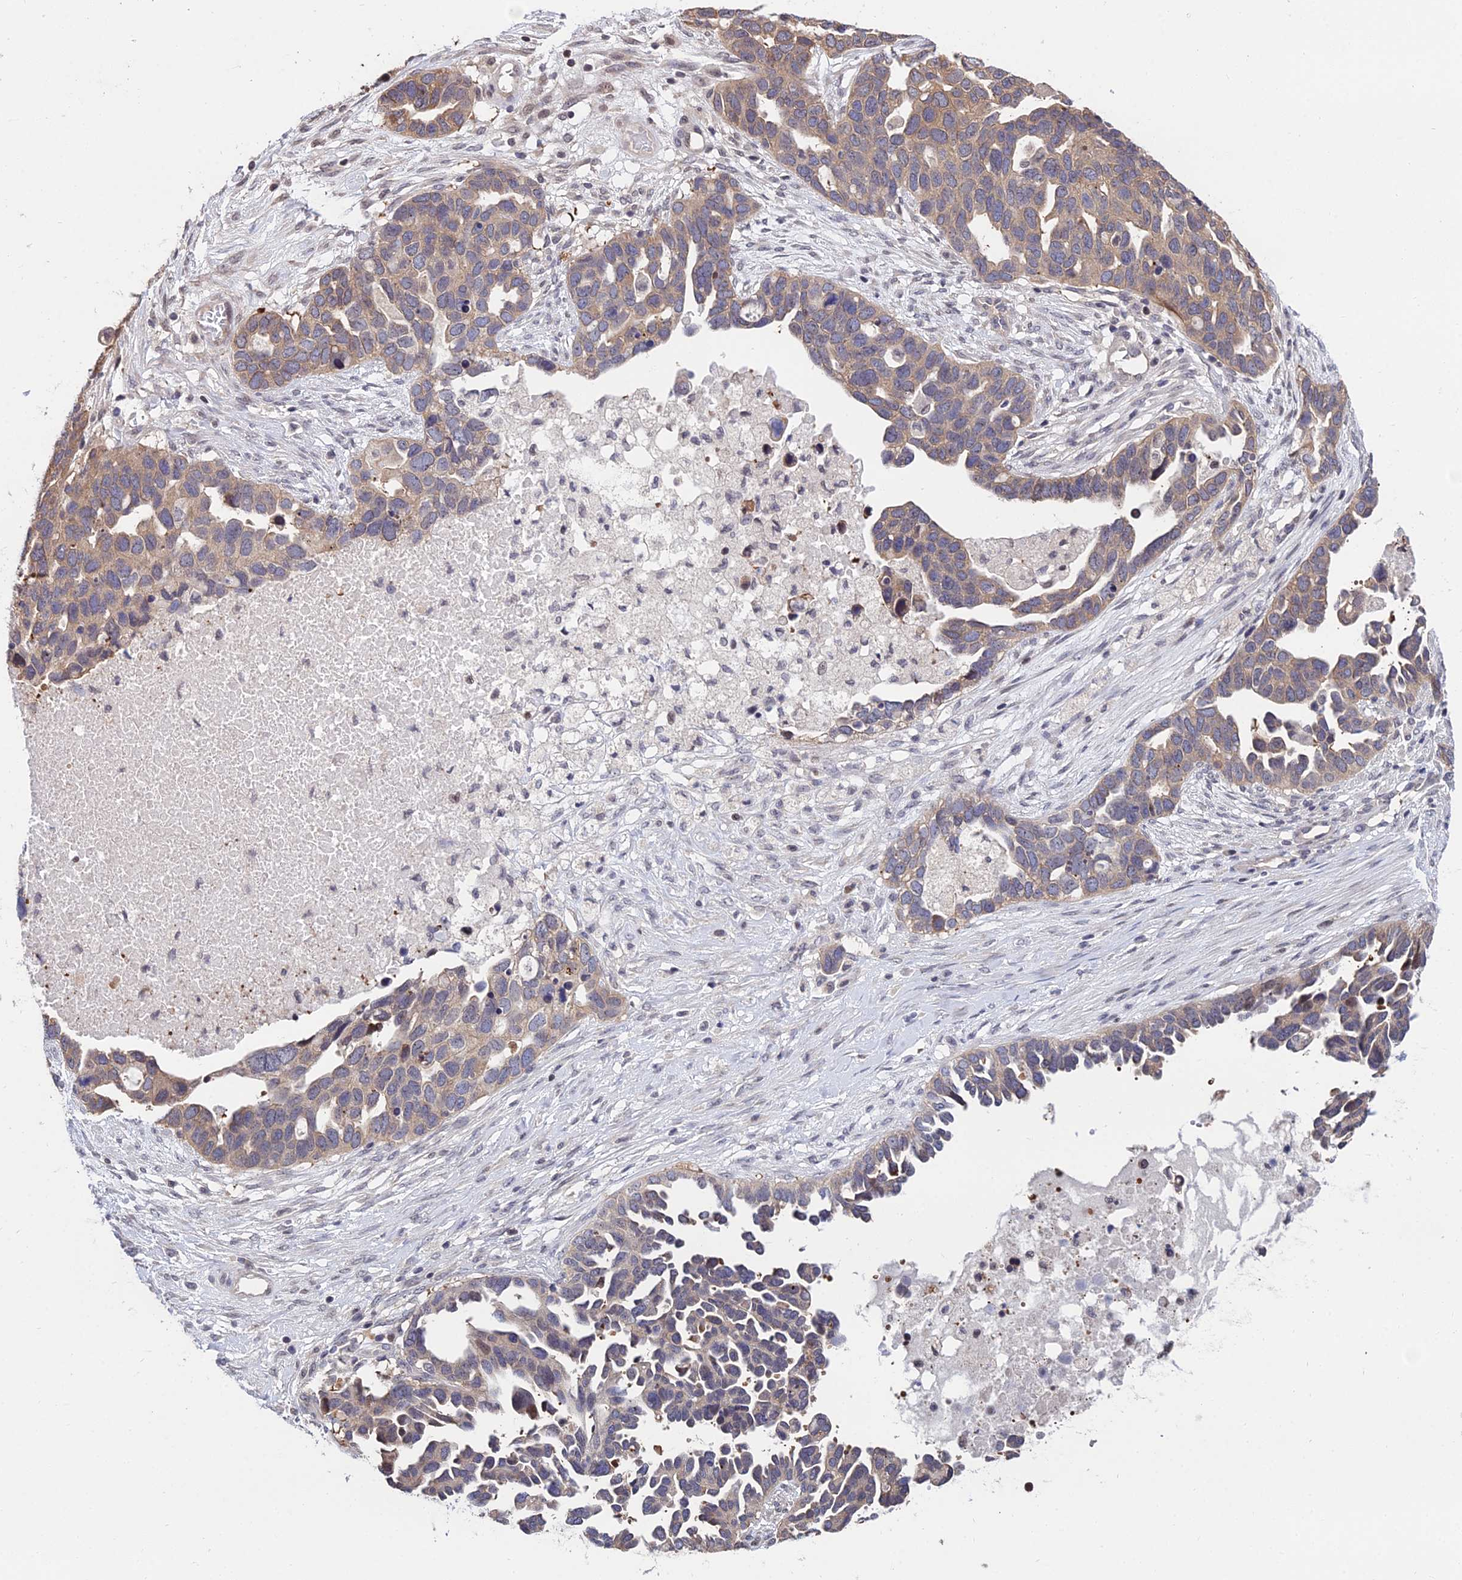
{"staining": {"intensity": "moderate", "quantity": "25%-75%", "location": "cytoplasmic/membranous"}, "tissue": "ovarian cancer", "cell_type": "Tumor cells", "image_type": "cancer", "snomed": [{"axis": "morphology", "description": "Cystadenocarcinoma, serous, NOS"}, {"axis": "topography", "description": "Ovary"}], "caption": "Tumor cells show moderate cytoplasmic/membranous positivity in approximately 25%-75% of cells in ovarian cancer.", "gene": "INPP4A", "patient": {"sex": "female", "age": 54}}